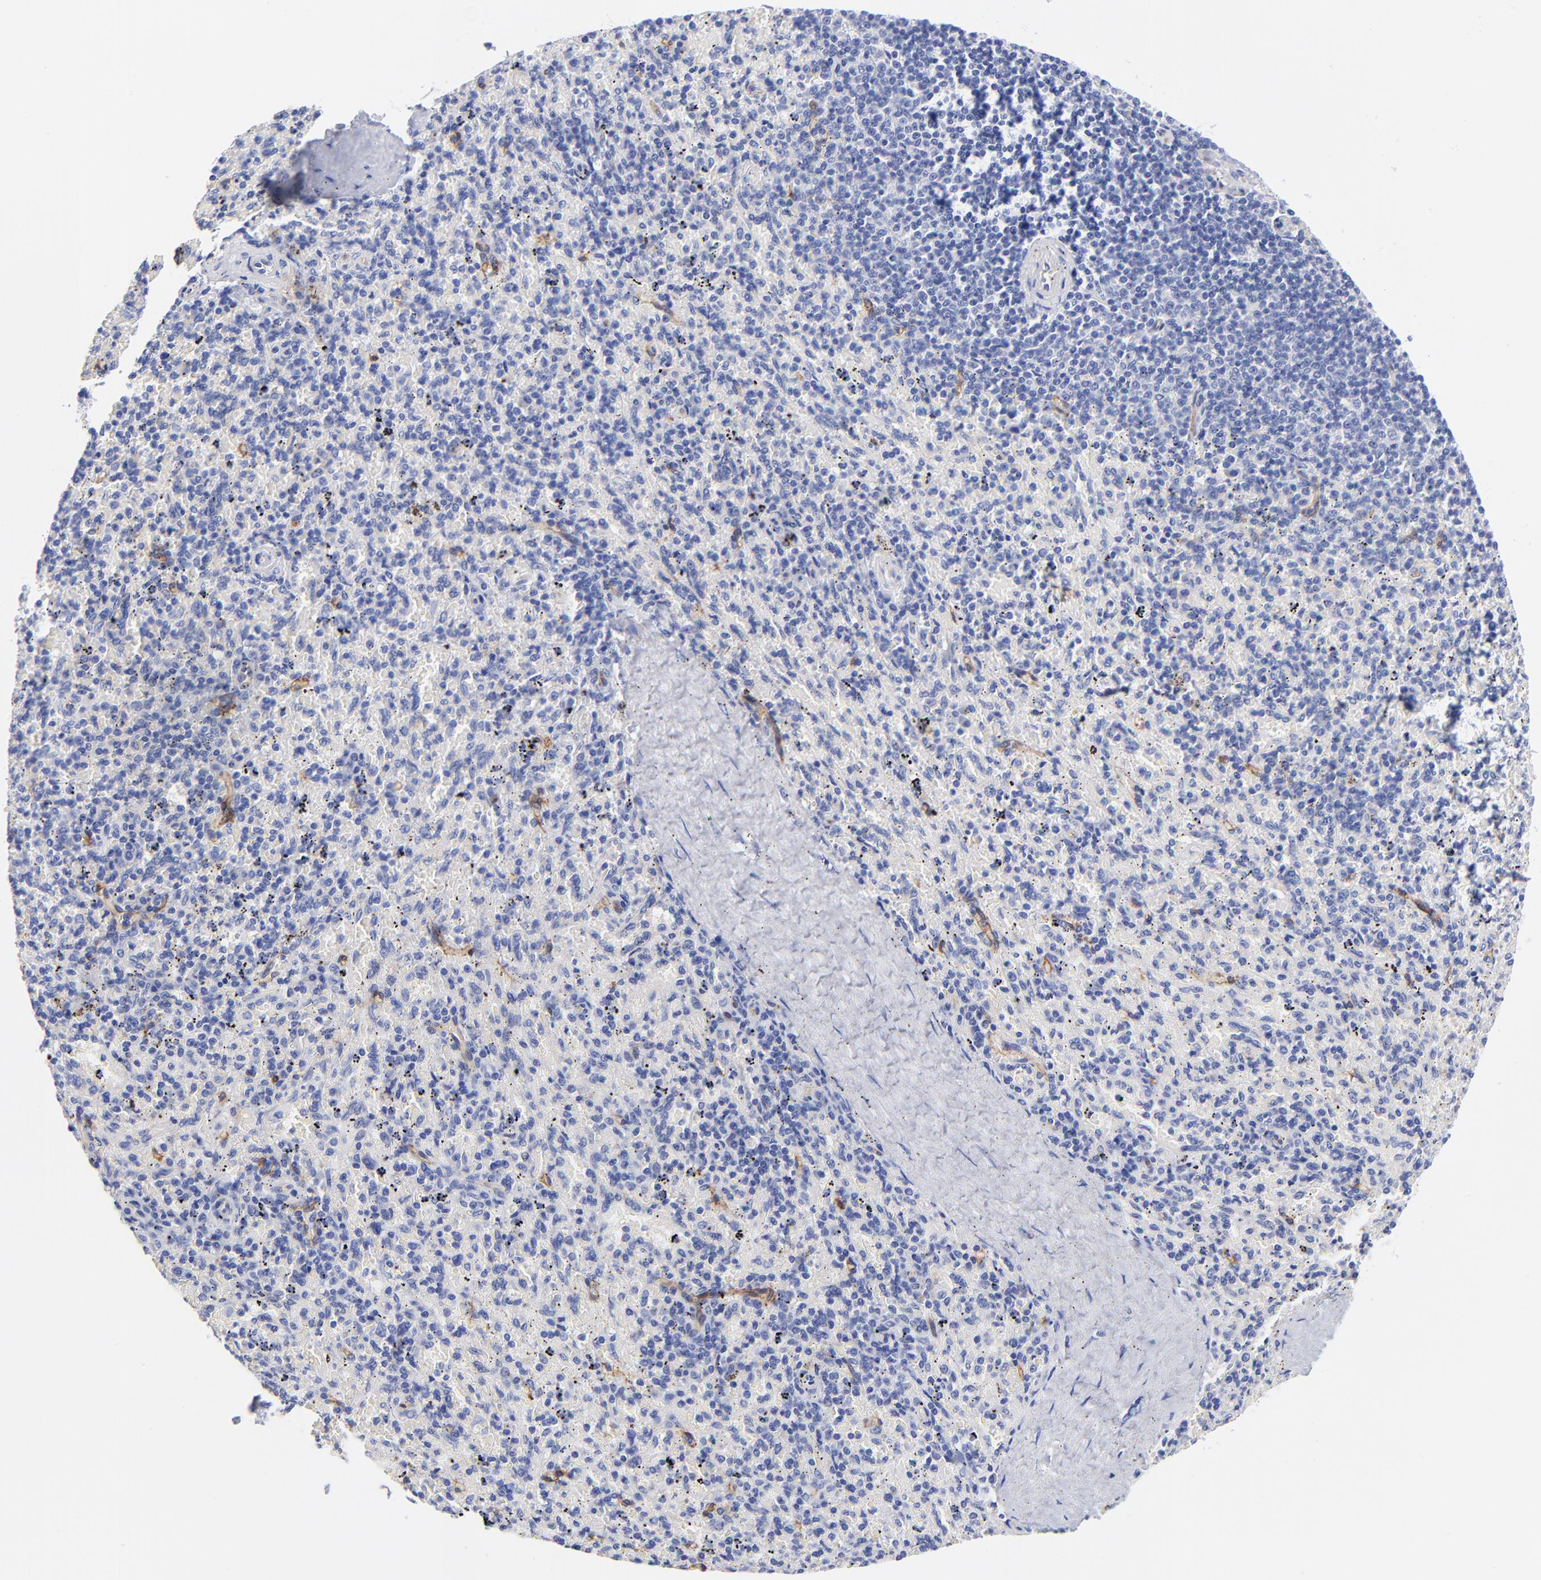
{"staining": {"intensity": "negative", "quantity": "none", "location": "none"}, "tissue": "spleen", "cell_type": "Cells in red pulp", "image_type": "normal", "snomed": [{"axis": "morphology", "description": "Normal tissue, NOS"}, {"axis": "topography", "description": "Spleen"}], "caption": "The photomicrograph demonstrates no staining of cells in red pulp in normal spleen.", "gene": "SLC44A2", "patient": {"sex": "female", "age": 43}}